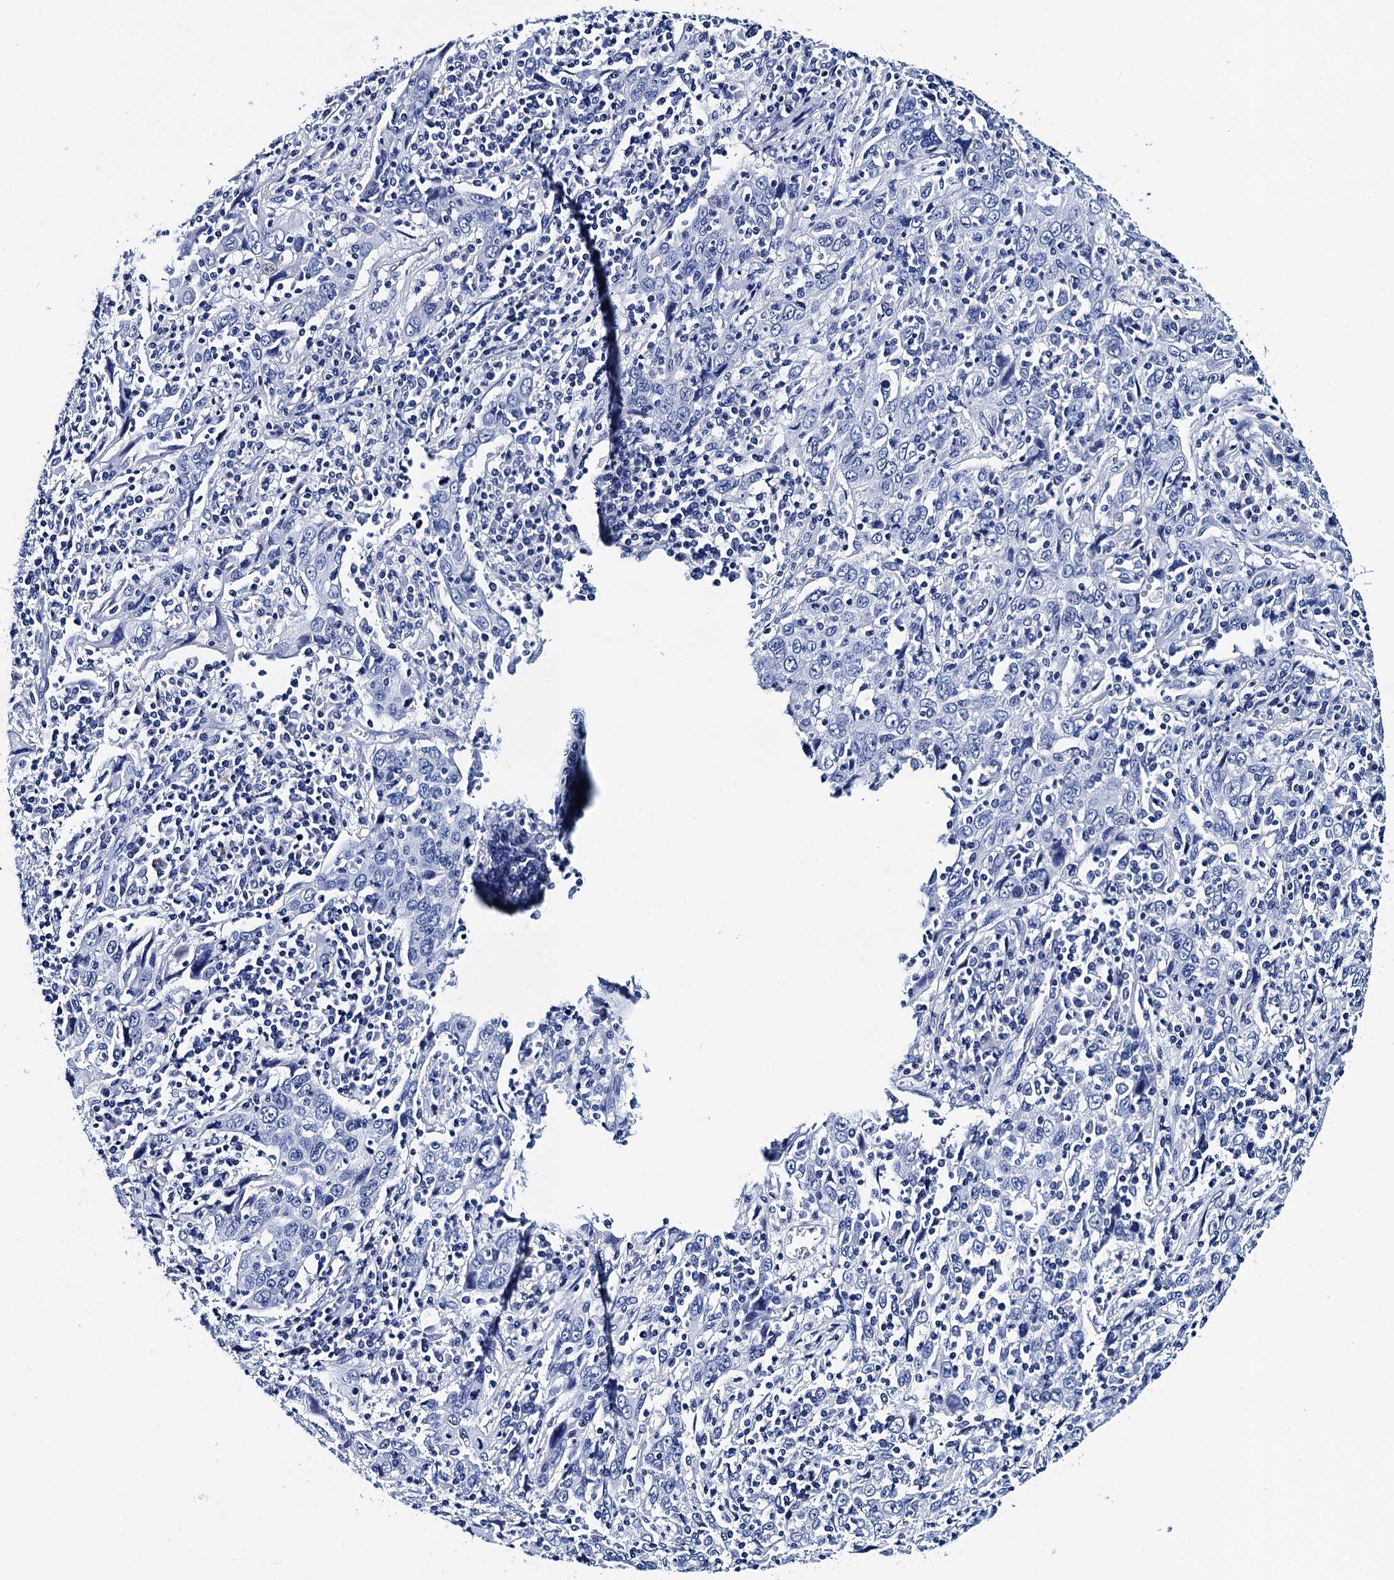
{"staining": {"intensity": "negative", "quantity": "none", "location": "none"}, "tissue": "cervical cancer", "cell_type": "Tumor cells", "image_type": "cancer", "snomed": [{"axis": "morphology", "description": "Squamous cell carcinoma, NOS"}, {"axis": "topography", "description": "Cervix"}], "caption": "This is an immunohistochemistry photomicrograph of cervical squamous cell carcinoma. There is no positivity in tumor cells.", "gene": "MYBPC3", "patient": {"sex": "female", "age": 46}}